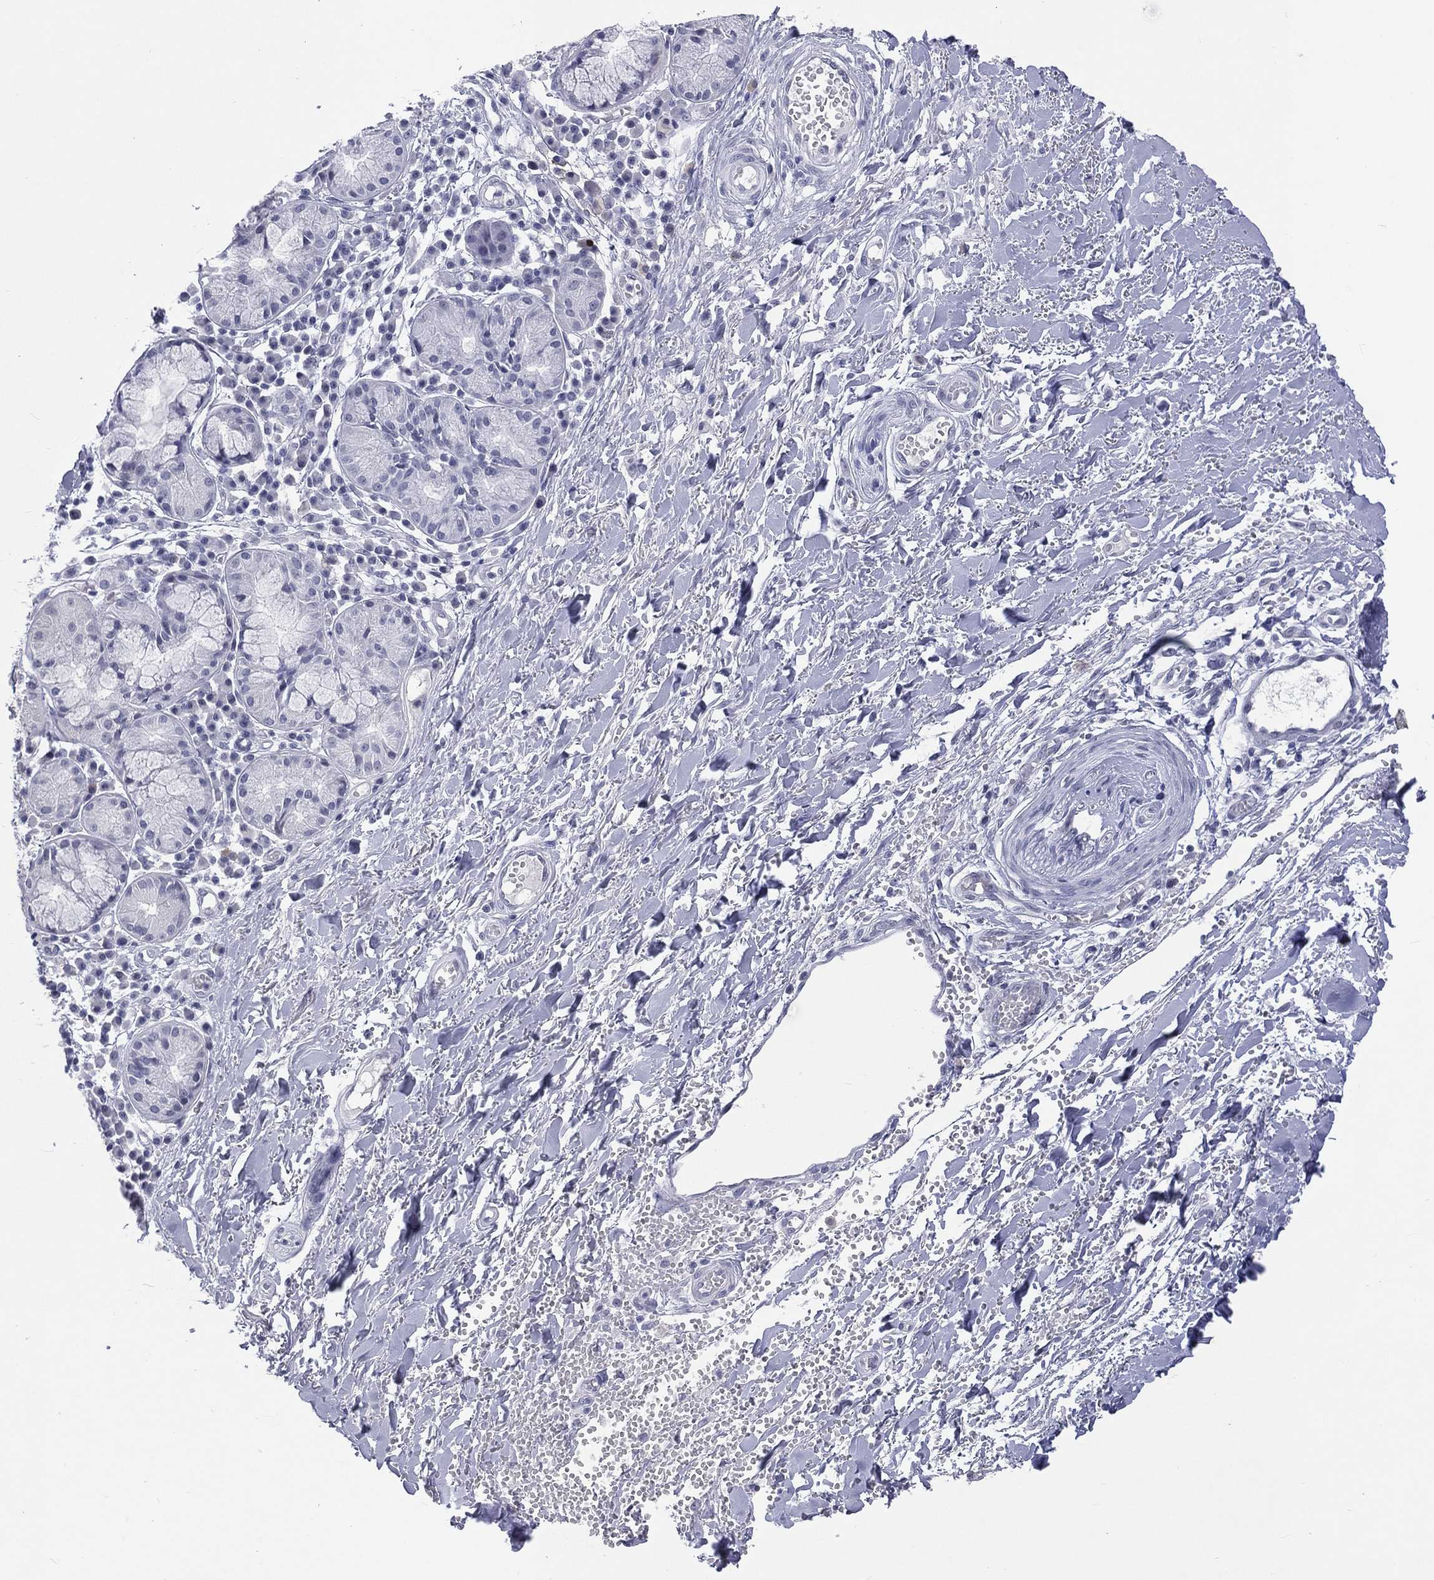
{"staining": {"intensity": "negative", "quantity": "none", "location": "none"}, "tissue": "adipose tissue", "cell_type": "Adipocytes", "image_type": "normal", "snomed": [{"axis": "morphology", "description": "Normal tissue, NOS"}, {"axis": "topography", "description": "Cartilage tissue"}], "caption": "Human adipose tissue stained for a protein using immunohistochemistry displays no expression in adipocytes.", "gene": "SSX1", "patient": {"sex": "male", "age": 81}}